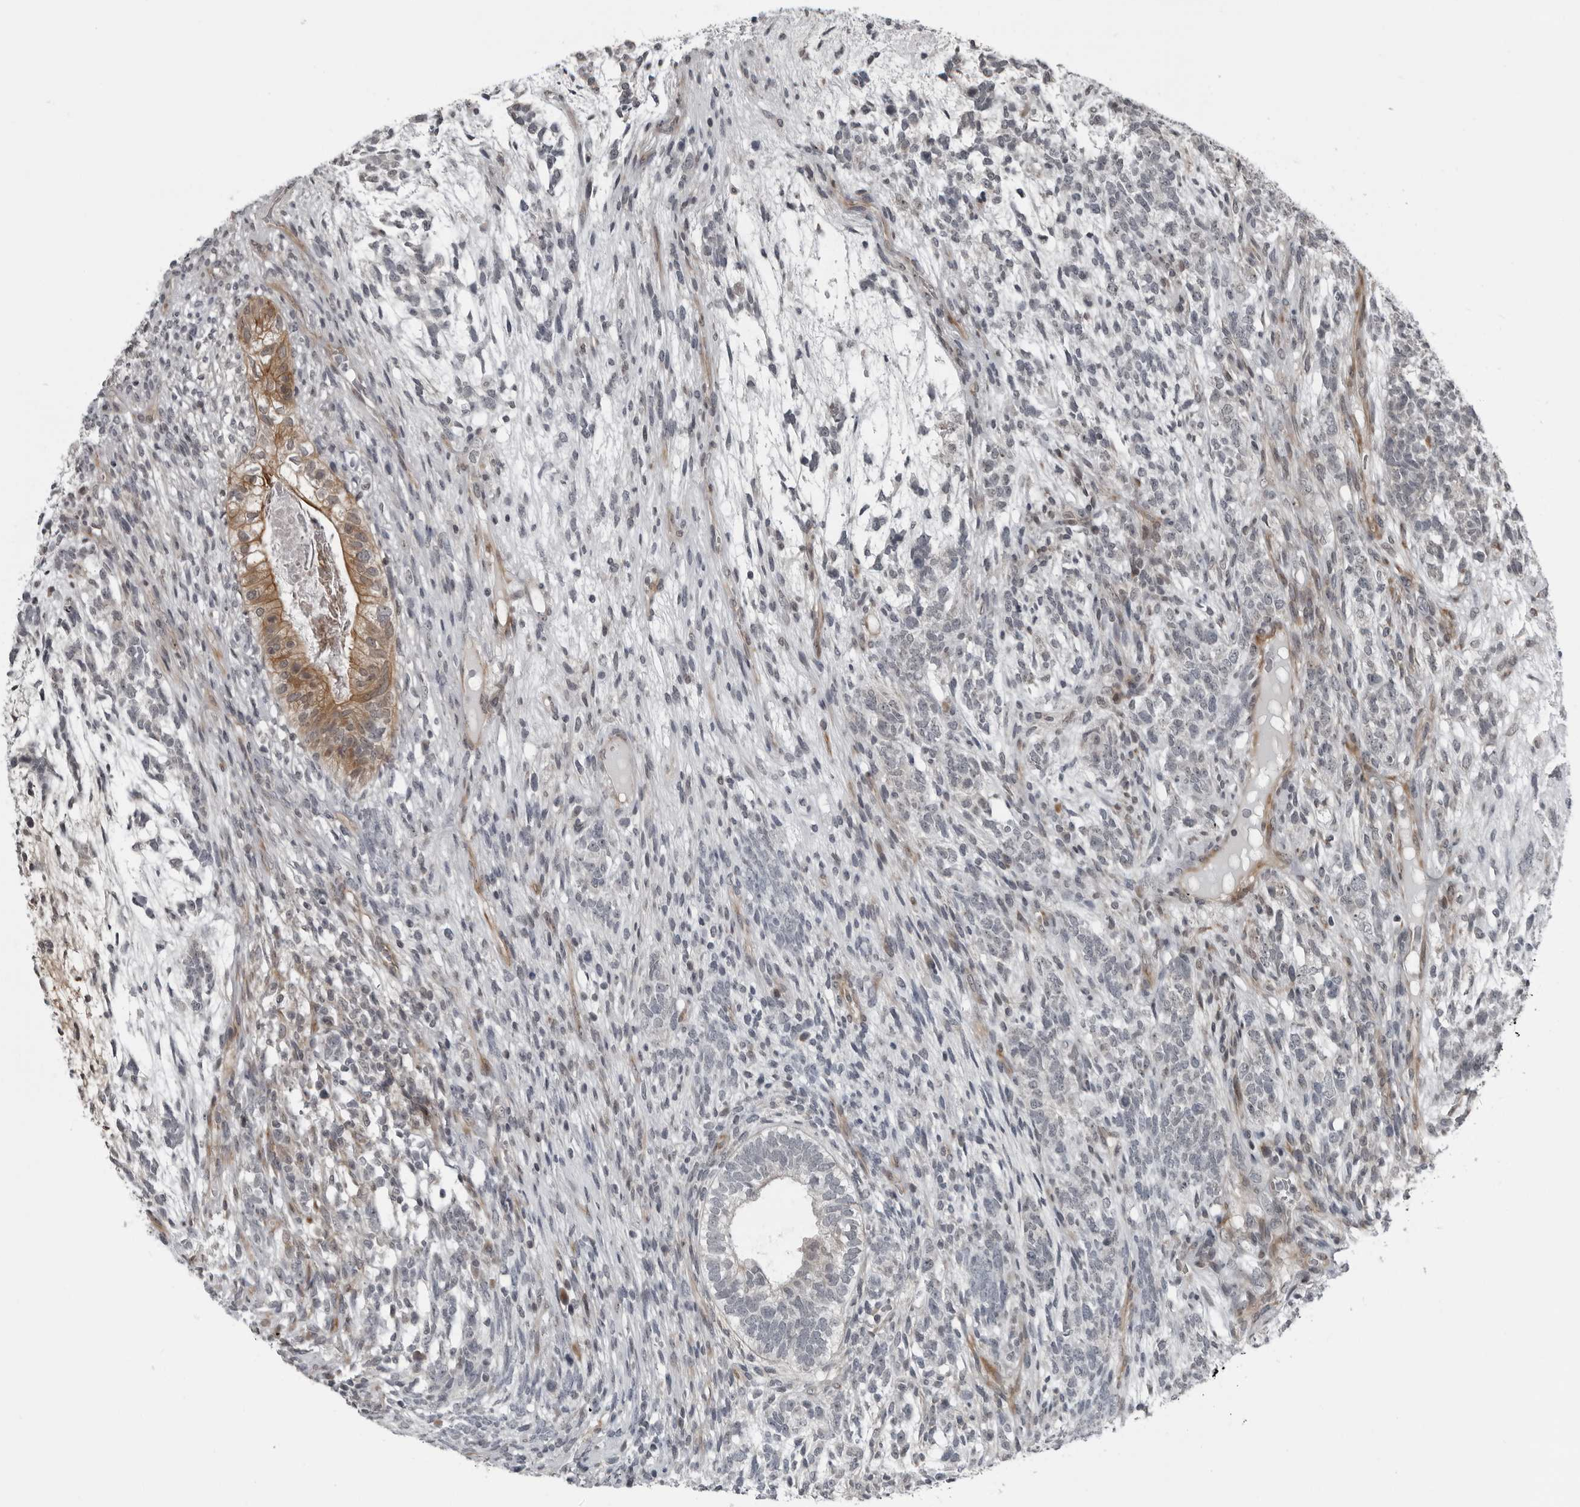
{"staining": {"intensity": "negative", "quantity": "none", "location": "none"}, "tissue": "testis cancer", "cell_type": "Tumor cells", "image_type": "cancer", "snomed": [{"axis": "morphology", "description": "Seminoma, NOS"}, {"axis": "morphology", "description": "Carcinoma, Embryonal, NOS"}, {"axis": "topography", "description": "Testis"}], "caption": "Immunohistochemical staining of testis seminoma shows no significant expression in tumor cells. Brightfield microscopy of immunohistochemistry stained with DAB (brown) and hematoxylin (blue), captured at high magnification.", "gene": "FAM102B", "patient": {"sex": "male", "age": 28}}